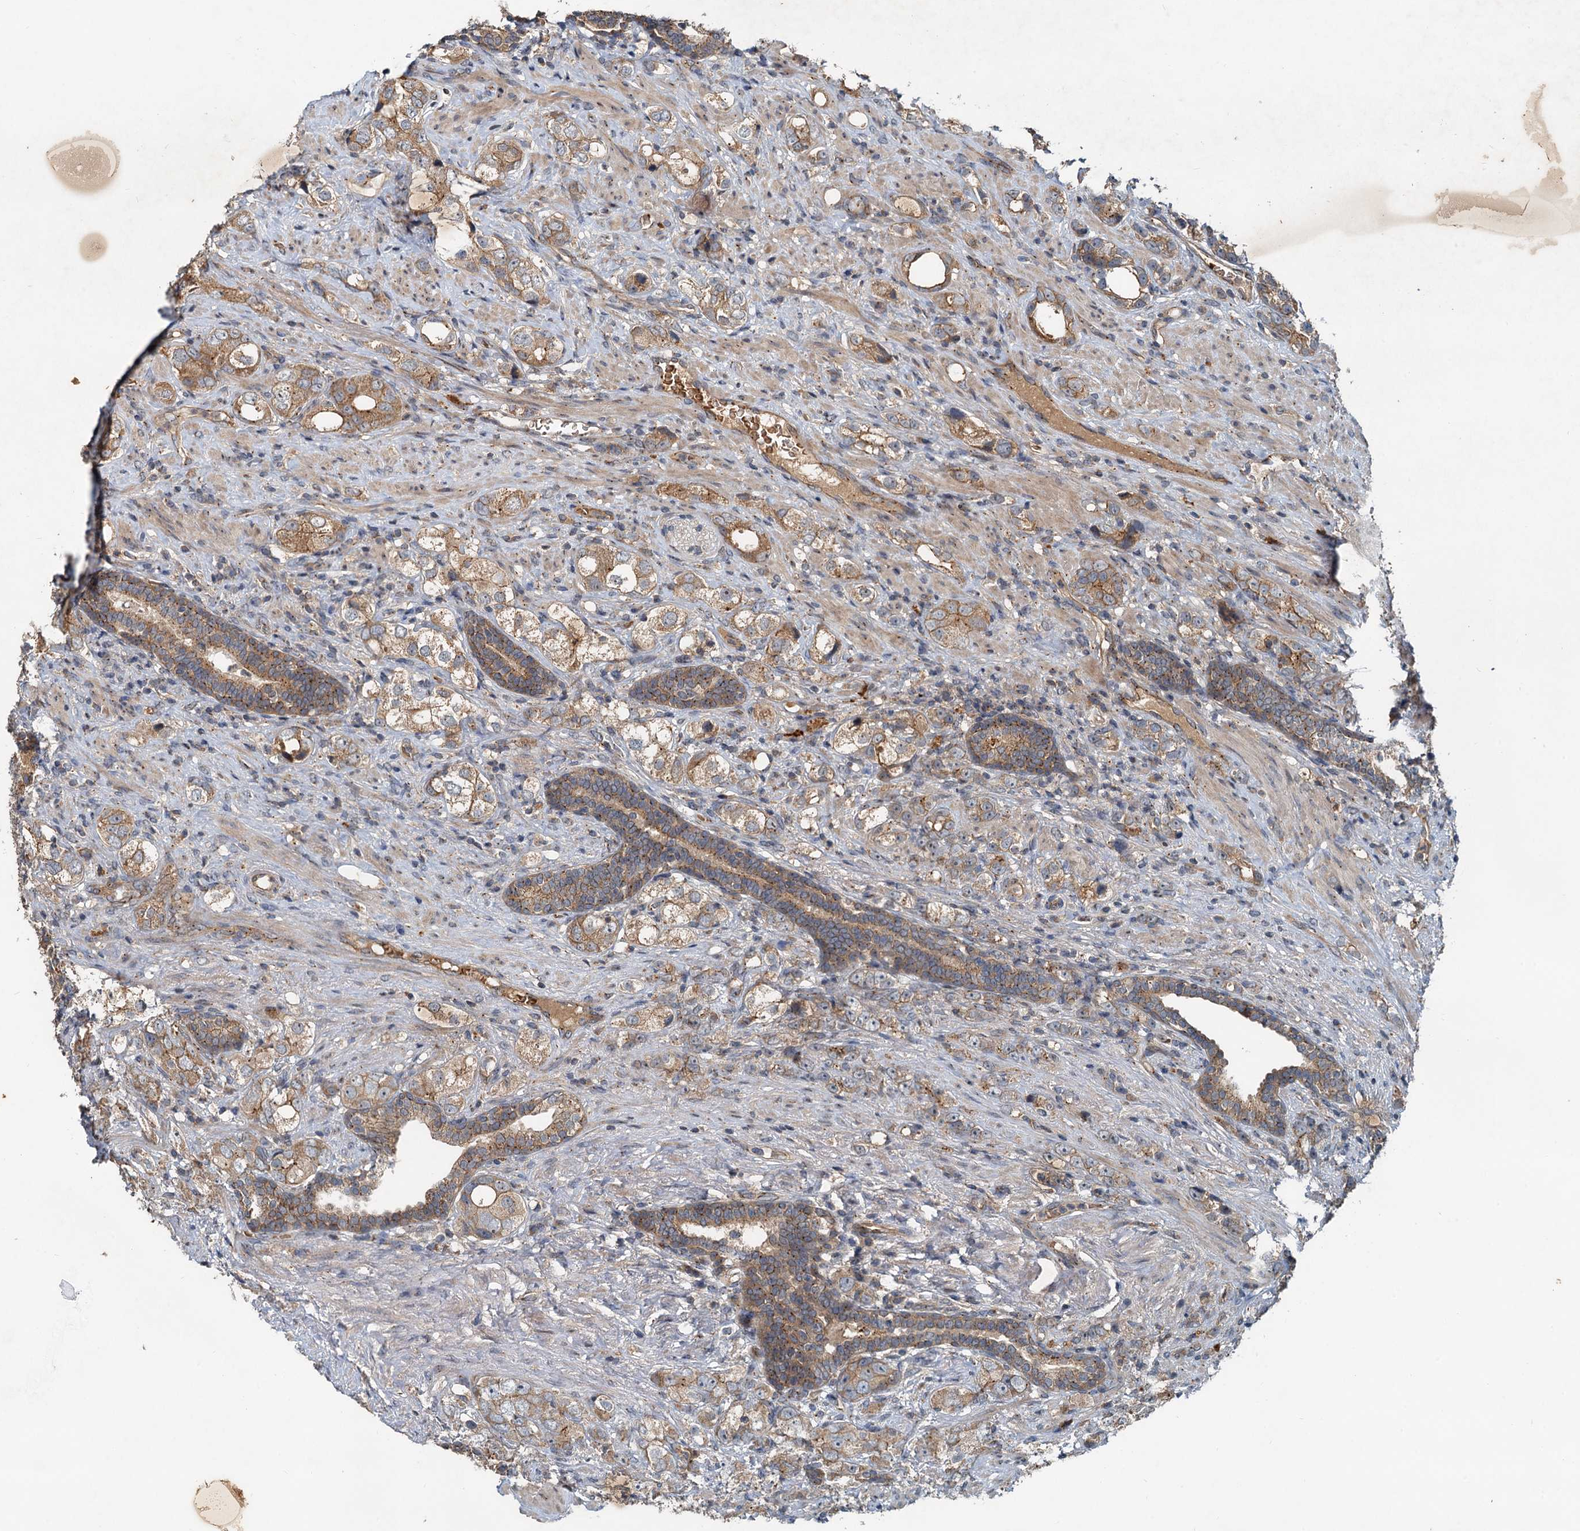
{"staining": {"intensity": "moderate", "quantity": ">75%", "location": "cytoplasmic/membranous"}, "tissue": "prostate cancer", "cell_type": "Tumor cells", "image_type": "cancer", "snomed": [{"axis": "morphology", "description": "Adenocarcinoma, High grade"}, {"axis": "topography", "description": "Prostate"}], "caption": "Tumor cells show medium levels of moderate cytoplasmic/membranous positivity in about >75% of cells in human prostate cancer (high-grade adenocarcinoma).", "gene": "CEP68", "patient": {"sex": "male", "age": 63}}